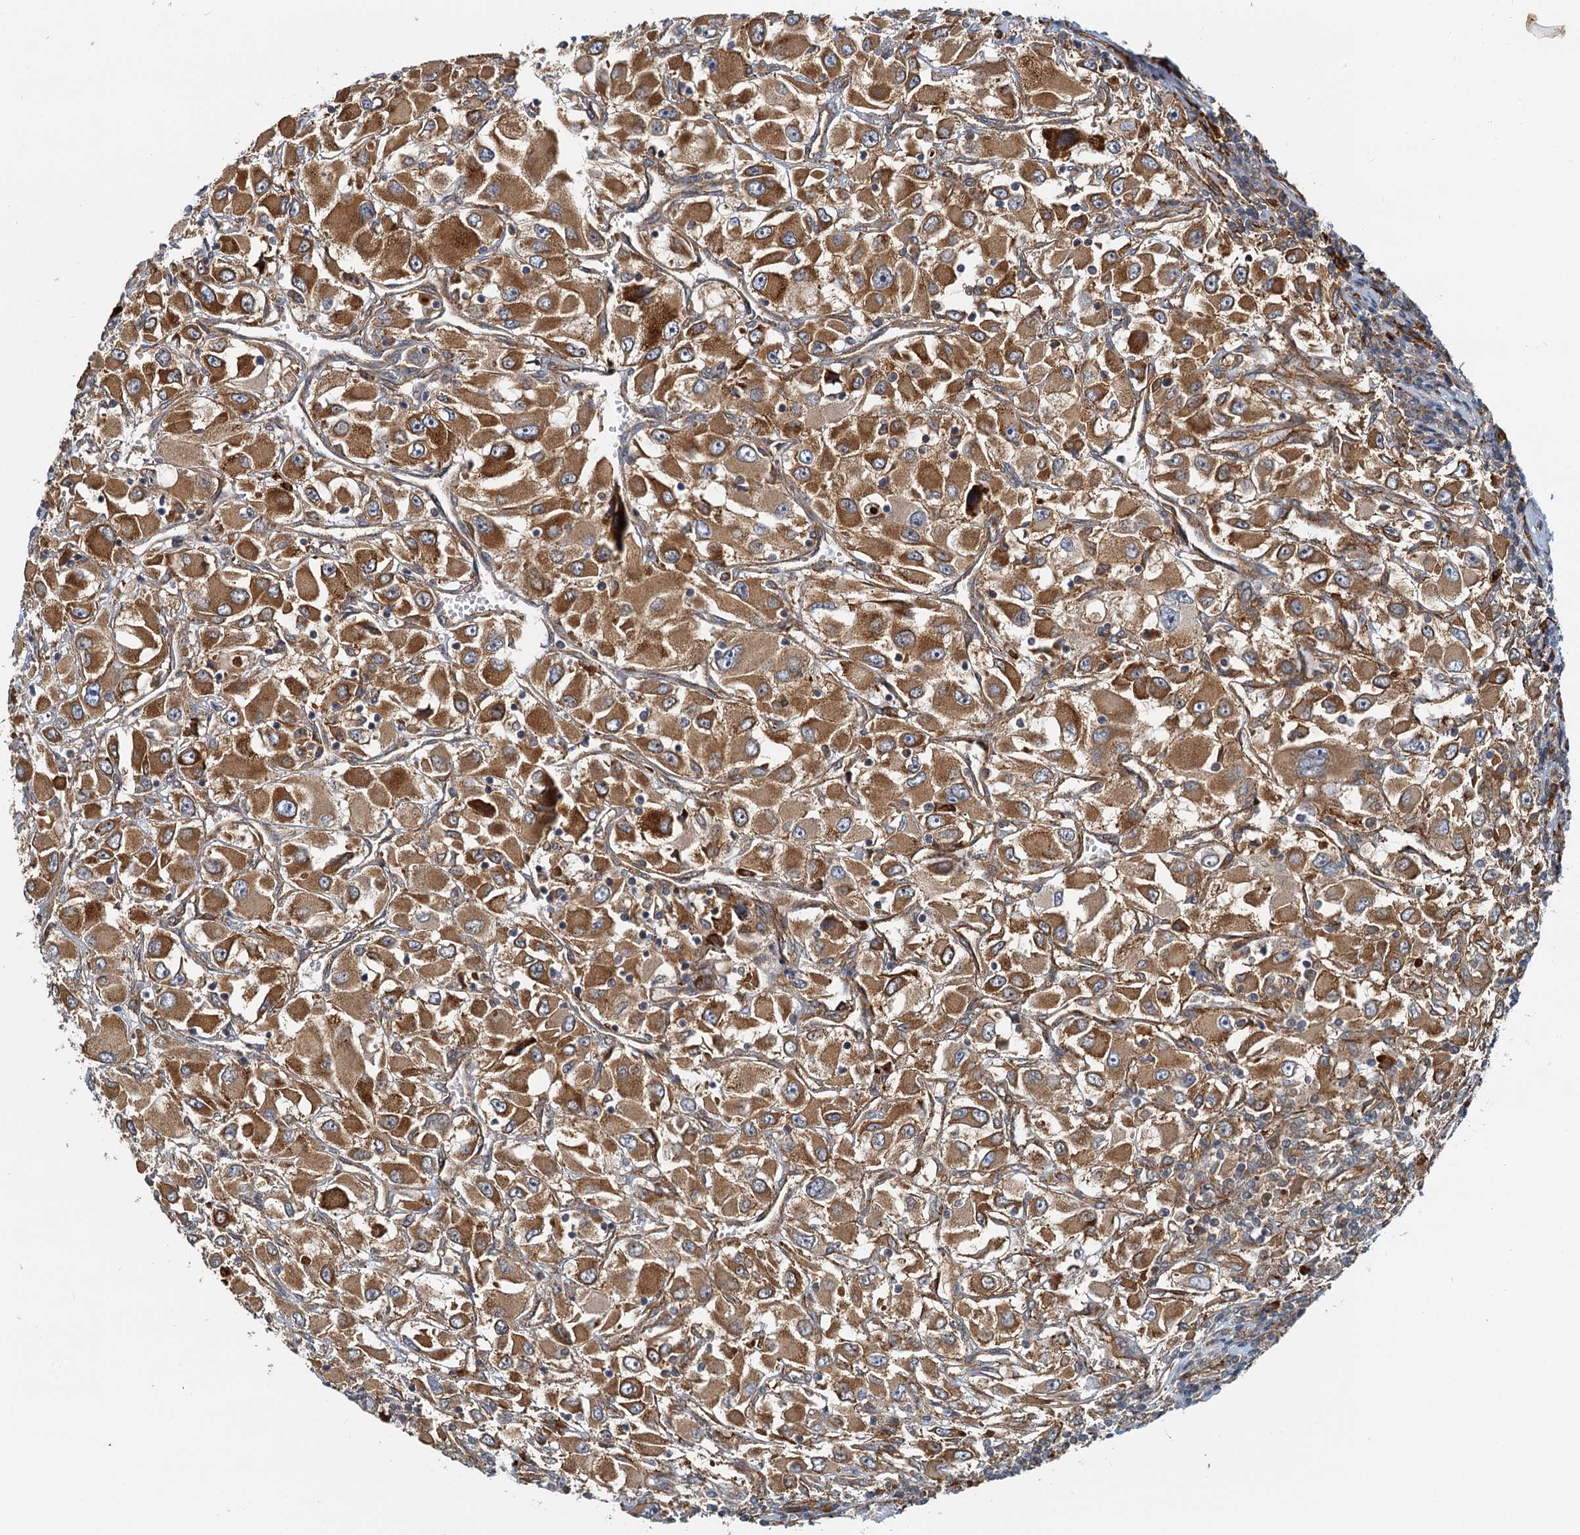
{"staining": {"intensity": "strong", "quantity": ">75%", "location": "cytoplasmic/membranous"}, "tissue": "renal cancer", "cell_type": "Tumor cells", "image_type": "cancer", "snomed": [{"axis": "morphology", "description": "Adenocarcinoma, NOS"}, {"axis": "topography", "description": "Kidney"}], "caption": "The histopathology image displays staining of adenocarcinoma (renal), revealing strong cytoplasmic/membranous protein staining (brown color) within tumor cells.", "gene": "NIPAL3", "patient": {"sex": "female", "age": 52}}